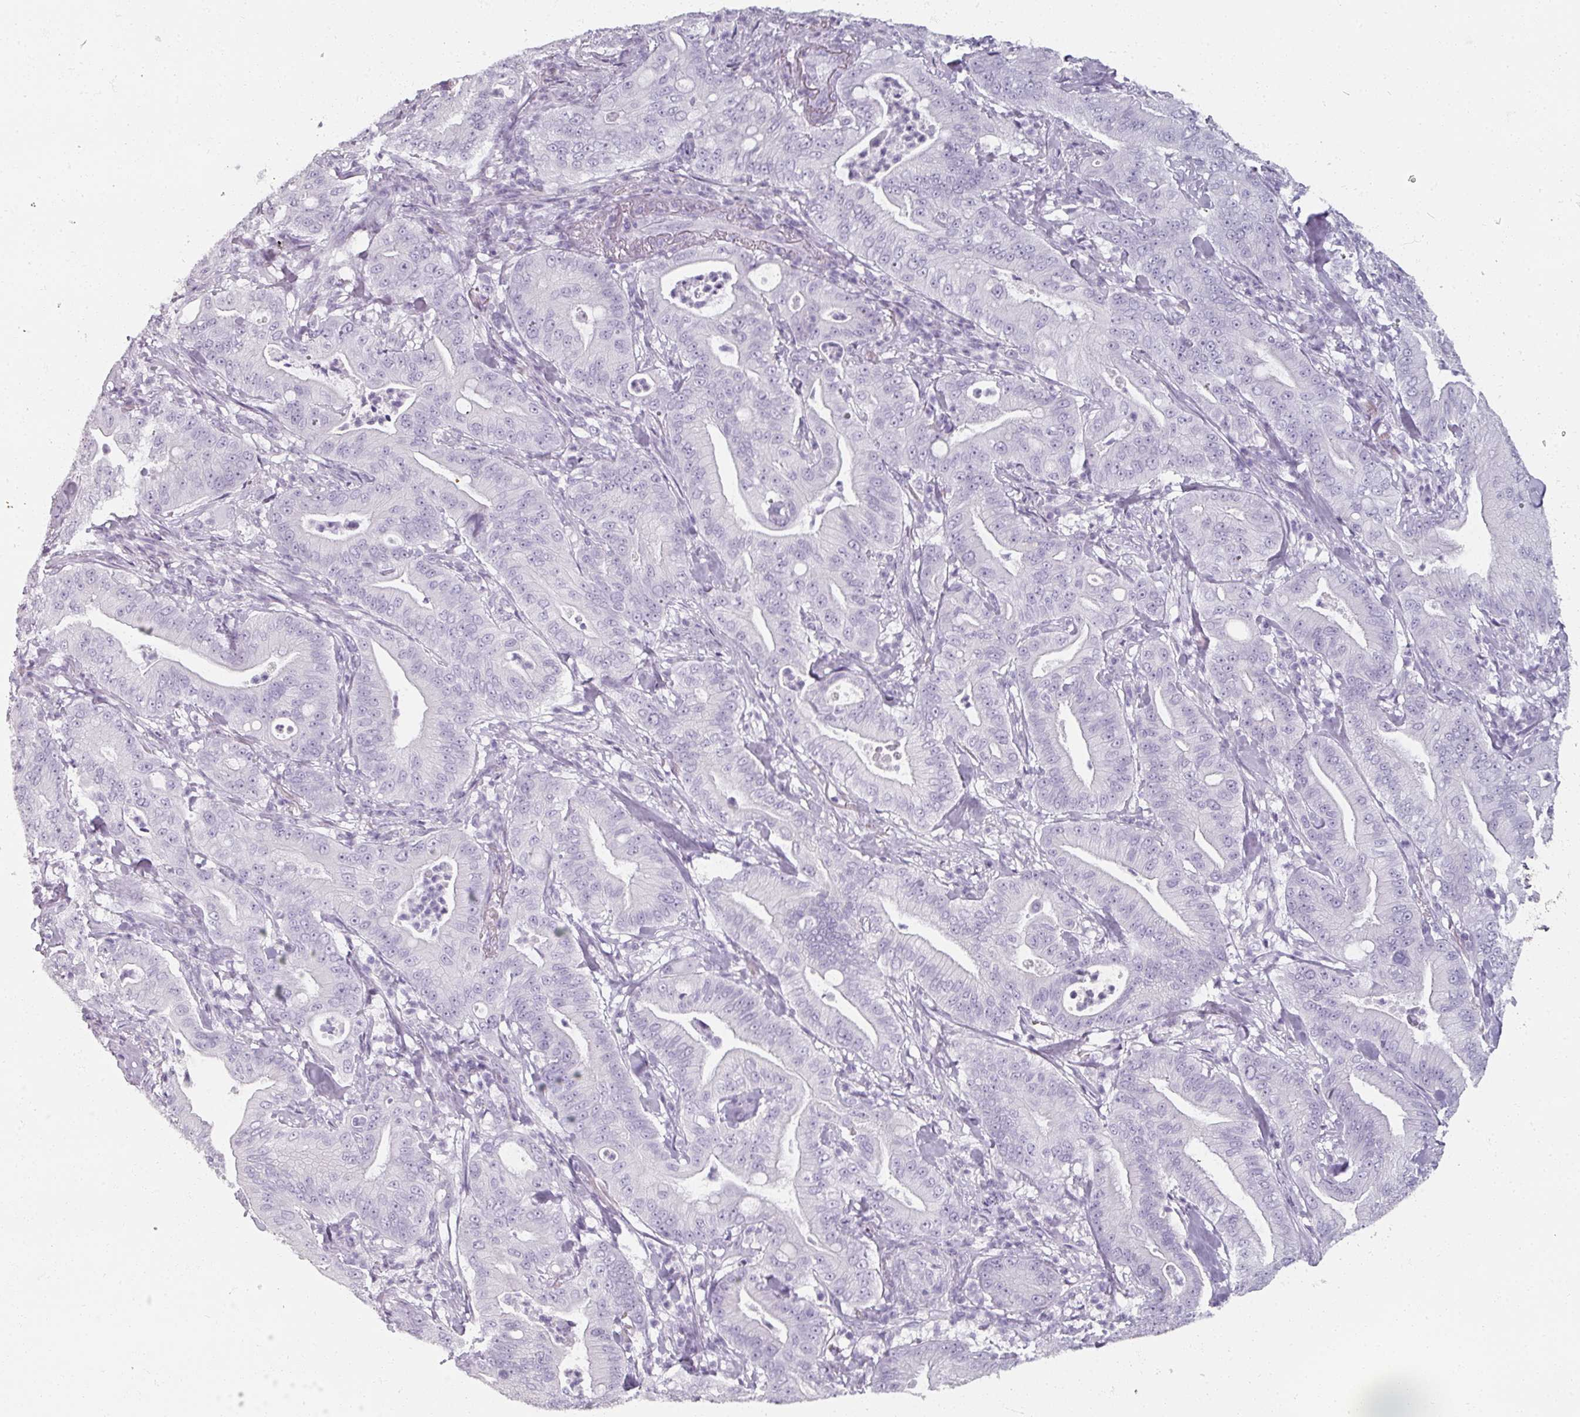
{"staining": {"intensity": "negative", "quantity": "none", "location": "none"}, "tissue": "pancreatic cancer", "cell_type": "Tumor cells", "image_type": "cancer", "snomed": [{"axis": "morphology", "description": "Adenocarcinoma, NOS"}, {"axis": "topography", "description": "Pancreas"}], "caption": "Tumor cells are negative for protein expression in human pancreatic cancer (adenocarcinoma).", "gene": "REG3G", "patient": {"sex": "male", "age": 71}}